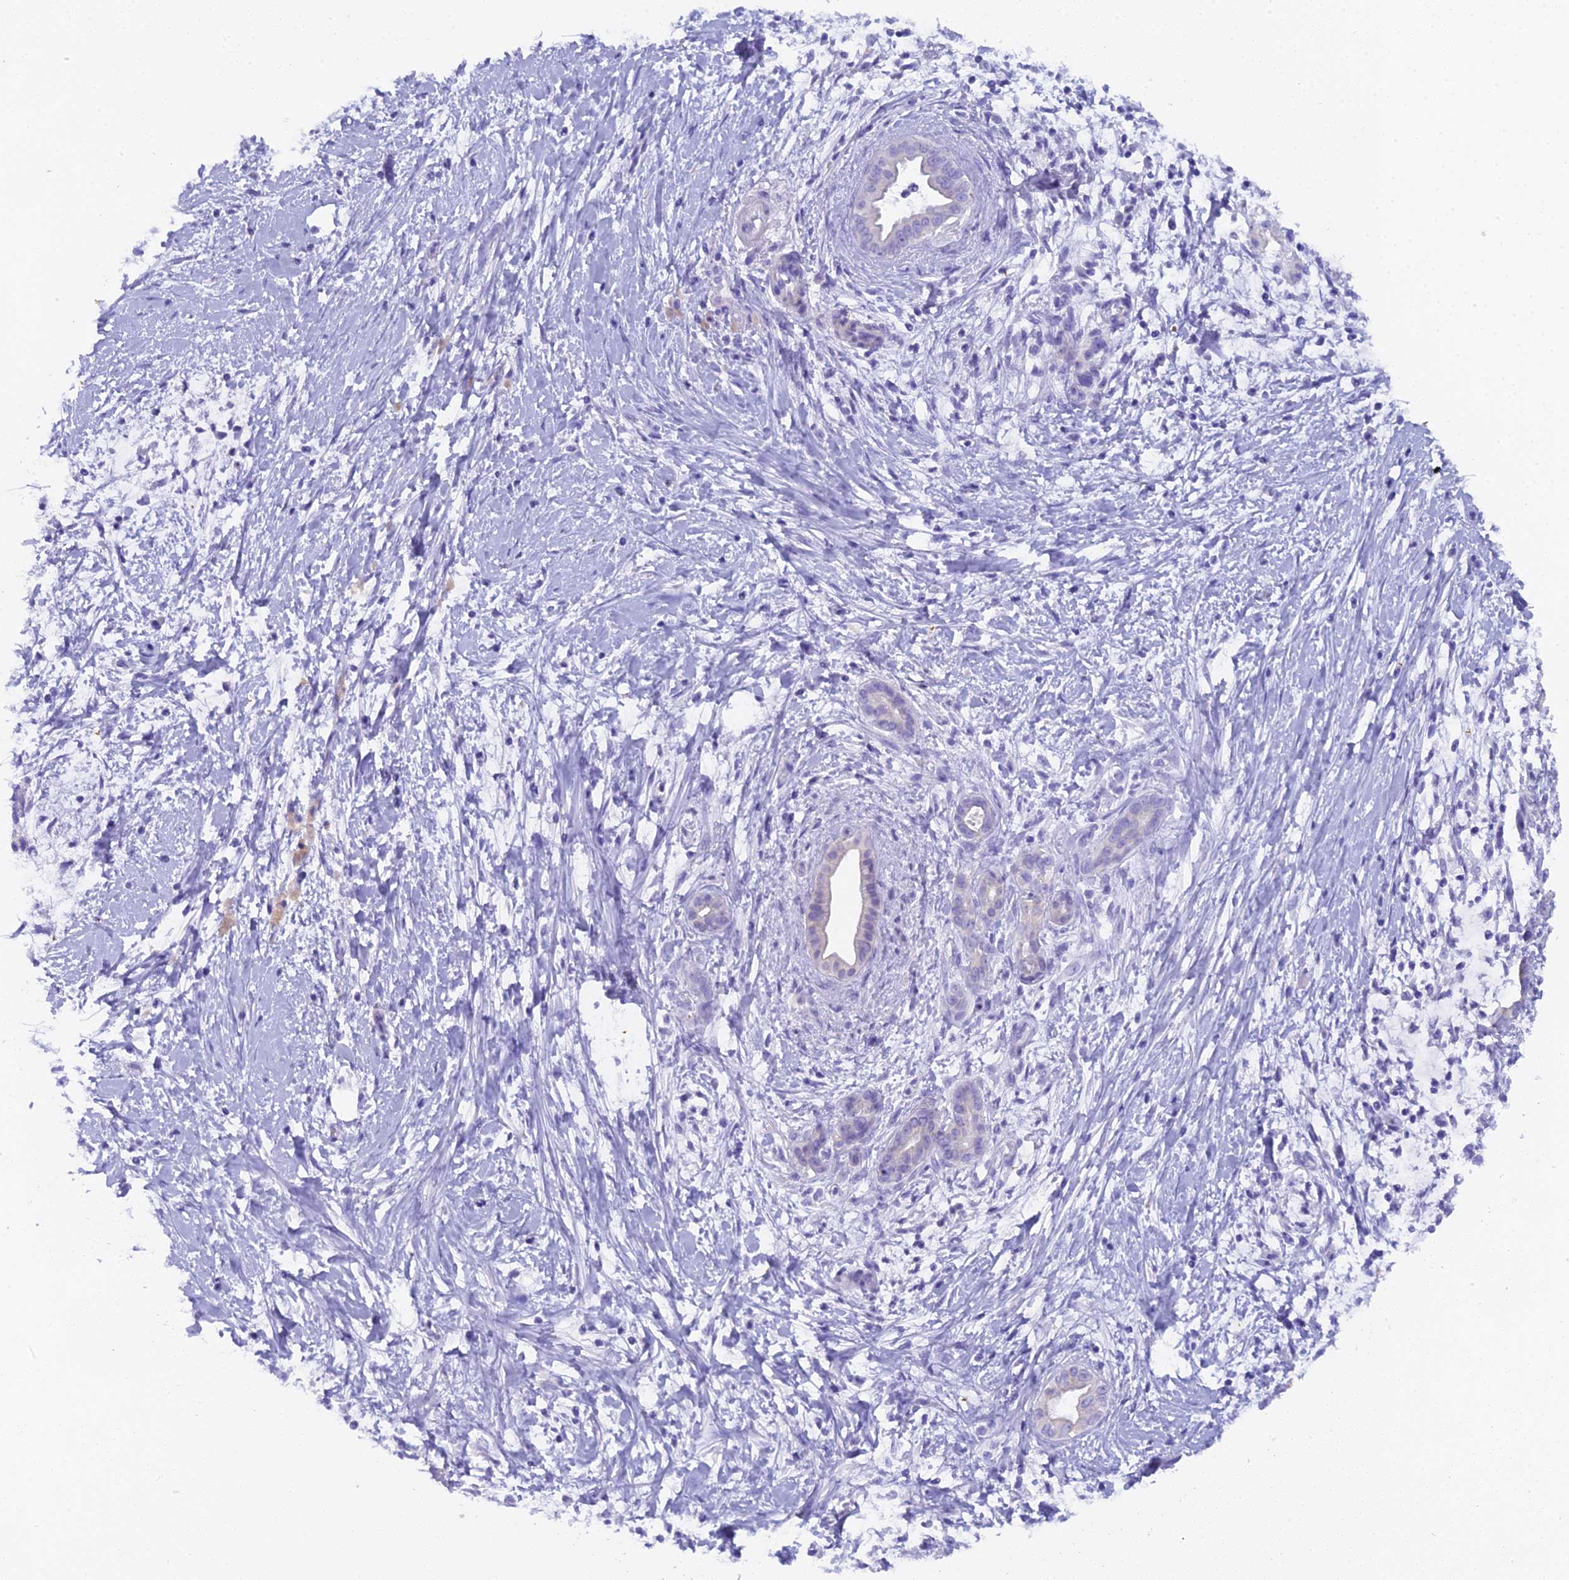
{"staining": {"intensity": "negative", "quantity": "none", "location": "none"}, "tissue": "pancreatic cancer", "cell_type": "Tumor cells", "image_type": "cancer", "snomed": [{"axis": "morphology", "description": "Adenocarcinoma, NOS"}, {"axis": "topography", "description": "Pancreas"}], "caption": "This is a photomicrograph of IHC staining of pancreatic cancer (adenocarcinoma), which shows no expression in tumor cells.", "gene": "UNC80", "patient": {"sex": "male", "age": 58}}